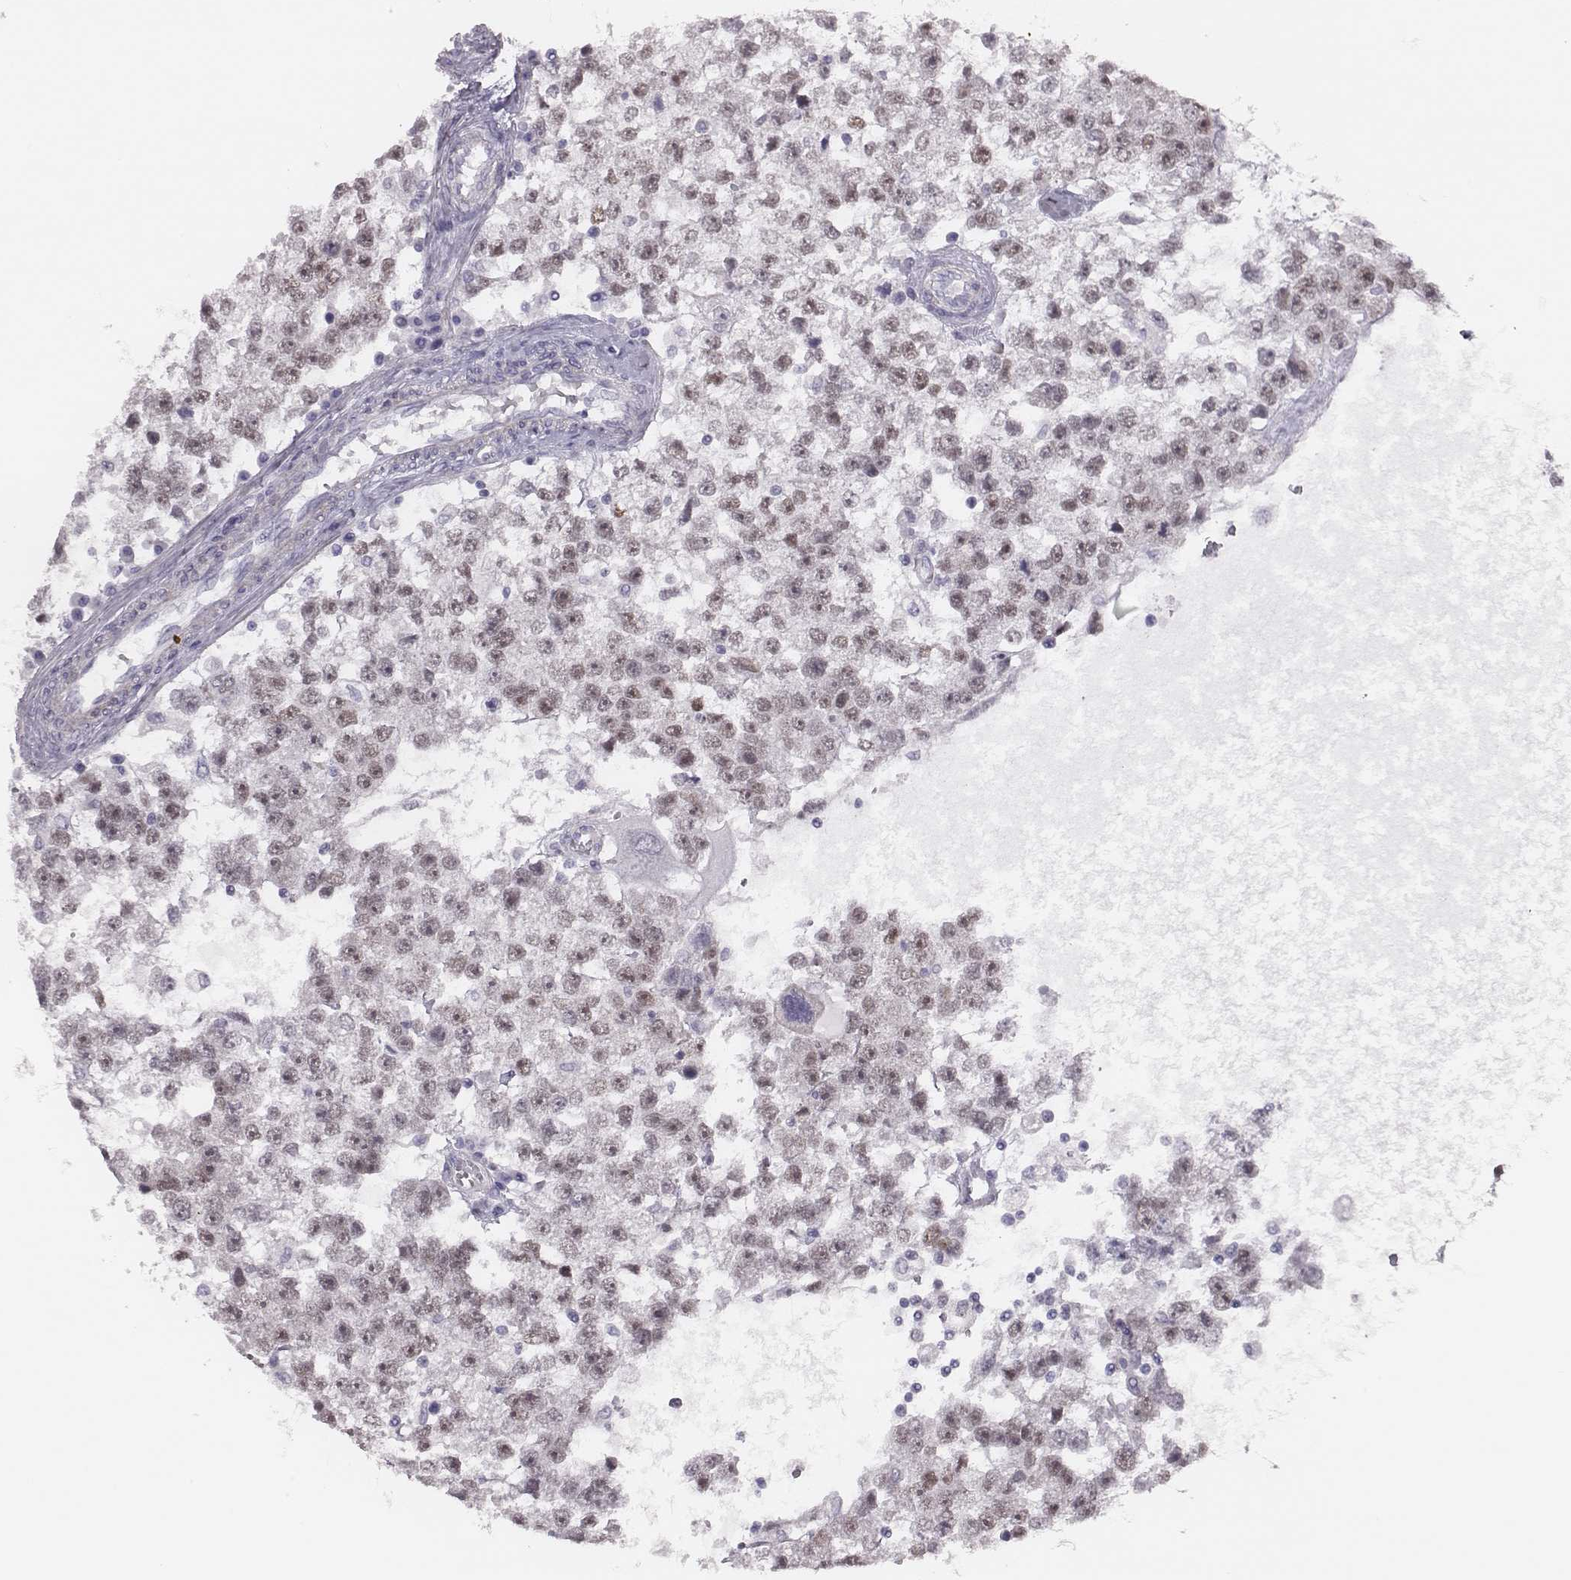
{"staining": {"intensity": "weak", "quantity": ">75%", "location": "nuclear"}, "tissue": "testis cancer", "cell_type": "Tumor cells", "image_type": "cancer", "snomed": [{"axis": "morphology", "description": "Seminoma, NOS"}, {"axis": "topography", "description": "Testis"}], "caption": "Immunohistochemical staining of testis cancer (seminoma) displays weak nuclear protein expression in approximately >75% of tumor cells.", "gene": "SCML2", "patient": {"sex": "male", "age": 34}}